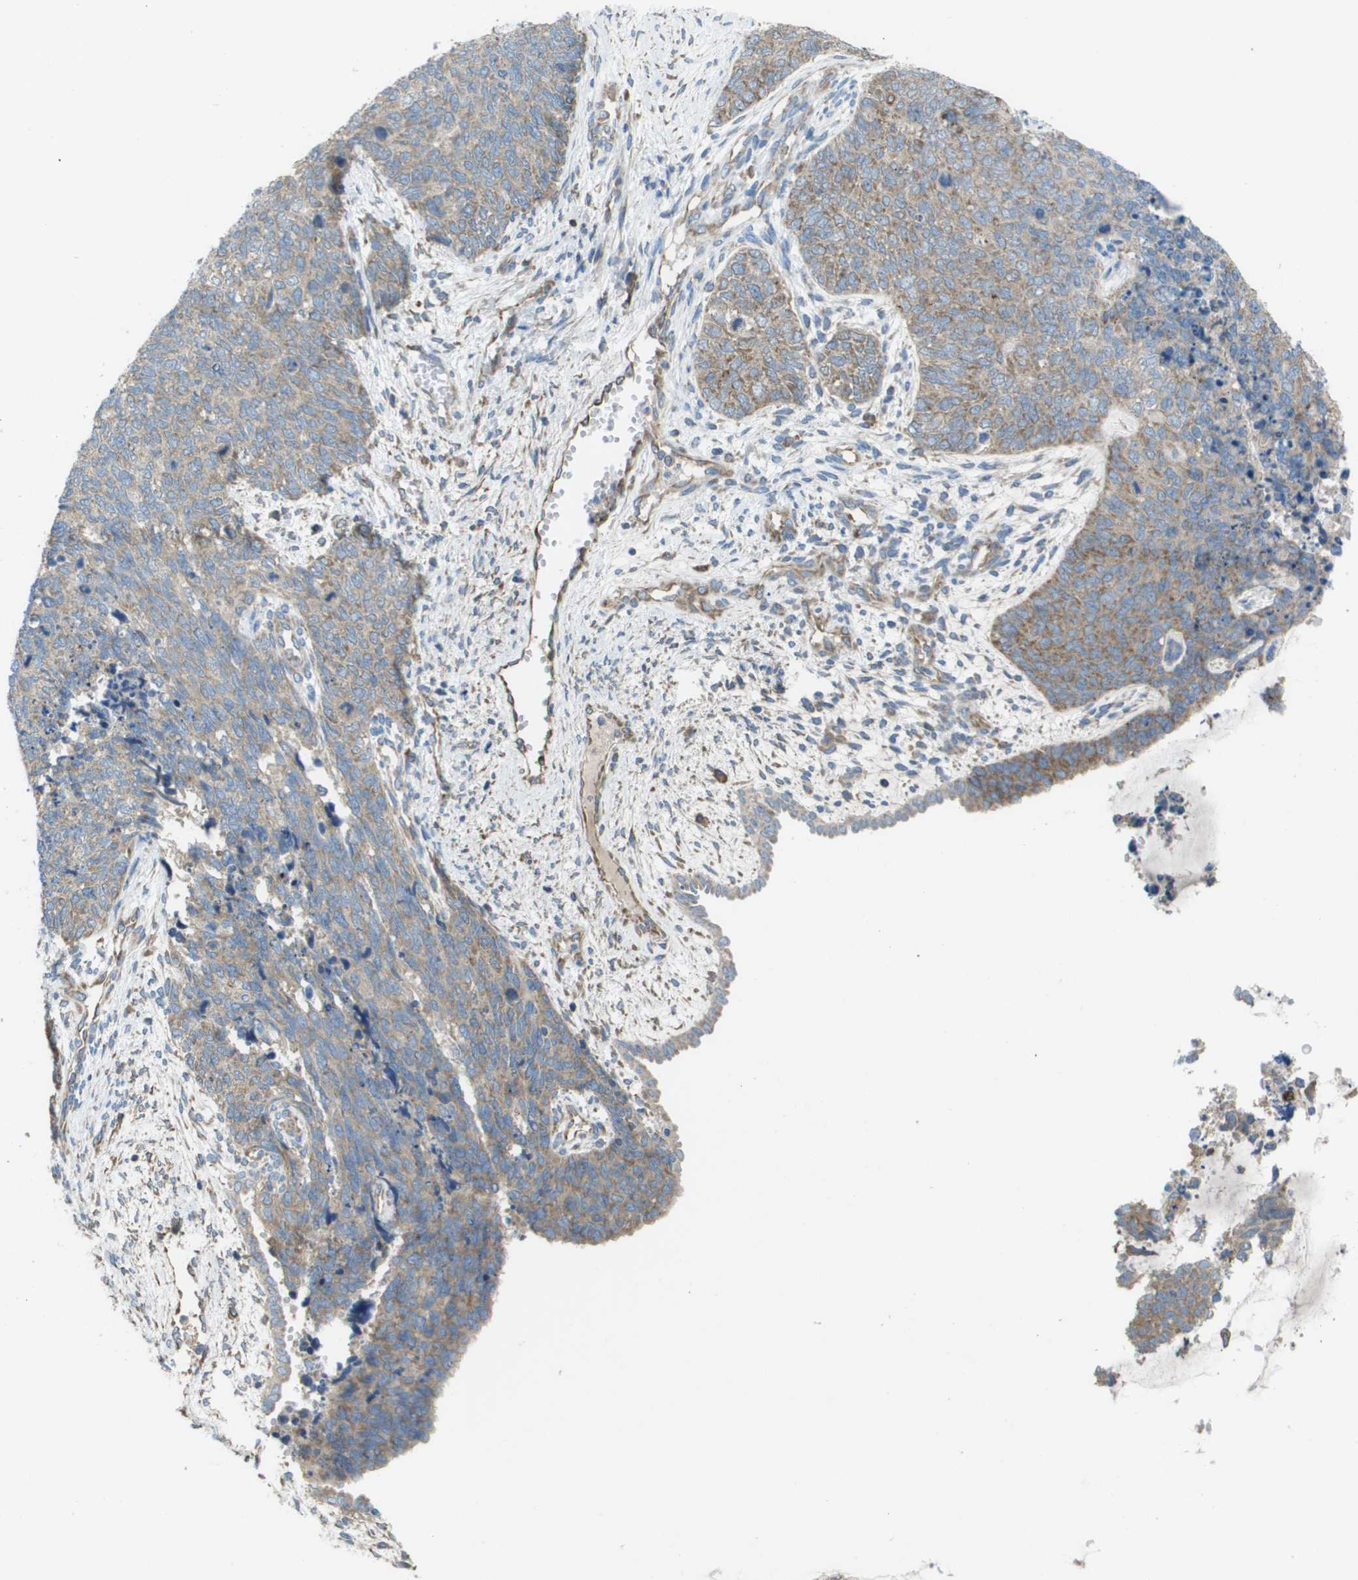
{"staining": {"intensity": "weak", "quantity": "25%-75%", "location": "cytoplasmic/membranous"}, "tissue": "cervical cancer", "cell_type": "Tumor cells", "image_type": "cancer", "snomed": [{"axis": "morphology", "description": "Squamous cell carcinoma, NOS"}, {"axis": "topography", "description": "Cervix"}], "caption": "Immunohistochemical staining of squamous cell carcinoma (cervical) demonstrates weak cytoplasmic/membranous protein expression in about 25%-75% of tumor cells. The staining was performed using DAB (3,3'-diaminobenzidine) to visualize the protein expression in brown, while the nuclei were stained in blue with hematoxylin (Magnification: 20x).", "gene": "CLCN2", "patient": {"sex": "female", "age": 63}}